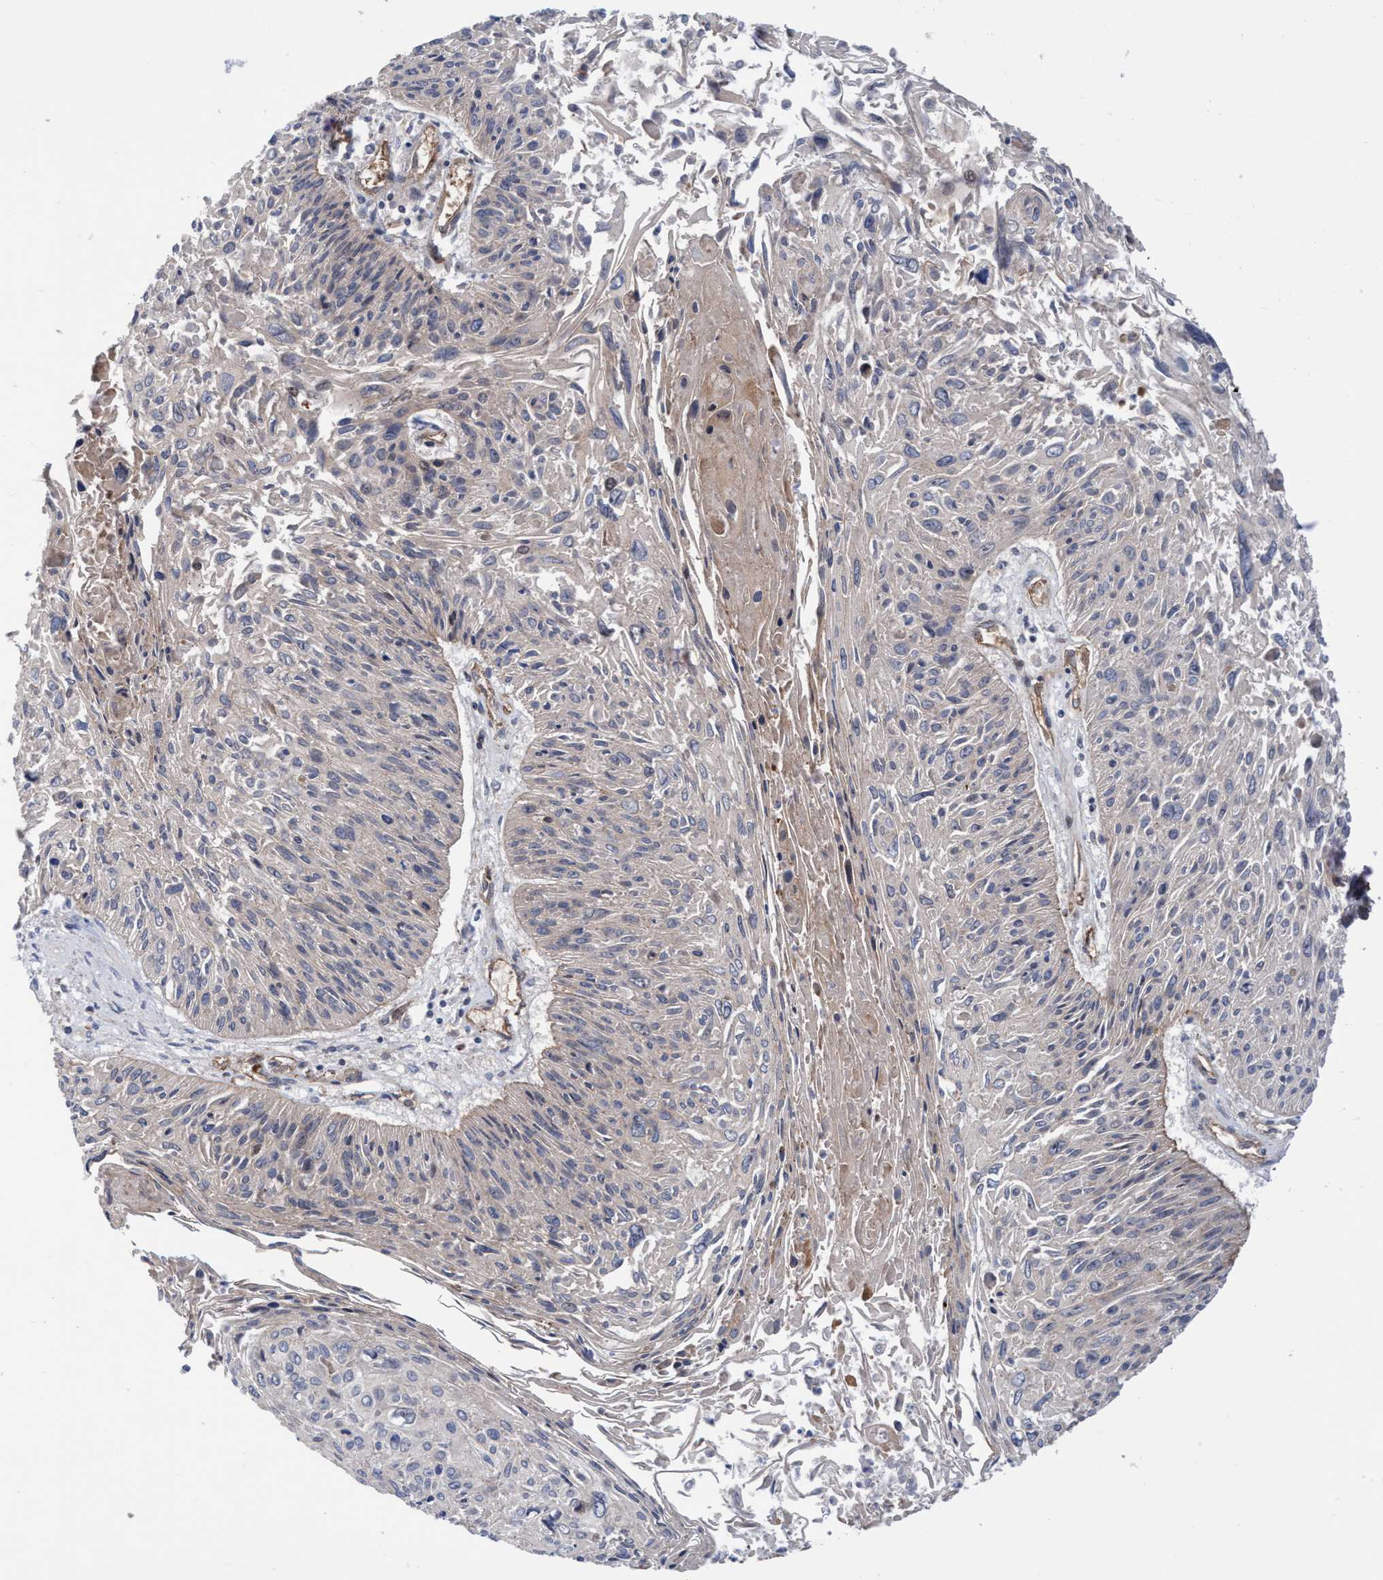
{"staining": {"intensity": "negative", "quantity": "none", "location": "none"}, "tissue": "cervical cancer", "cell_type": "Tumor cells", "image_type": "cancer", "snomed": [{"axis": "morphology", "description": "Squamous cell carcinoma, NOS"}, {"axis": "topography", "description": "Cervix"}], "caption": "Cervical cancer (squamous cell carcinoma) was stained to show a protein in brown. There is no significant positivity in tumor cells. (DAB IHC visualized using brightfield microscopy, high magnification).", "gene": "MCM3AP", "patient": {"sex": "female", "age": 51}}